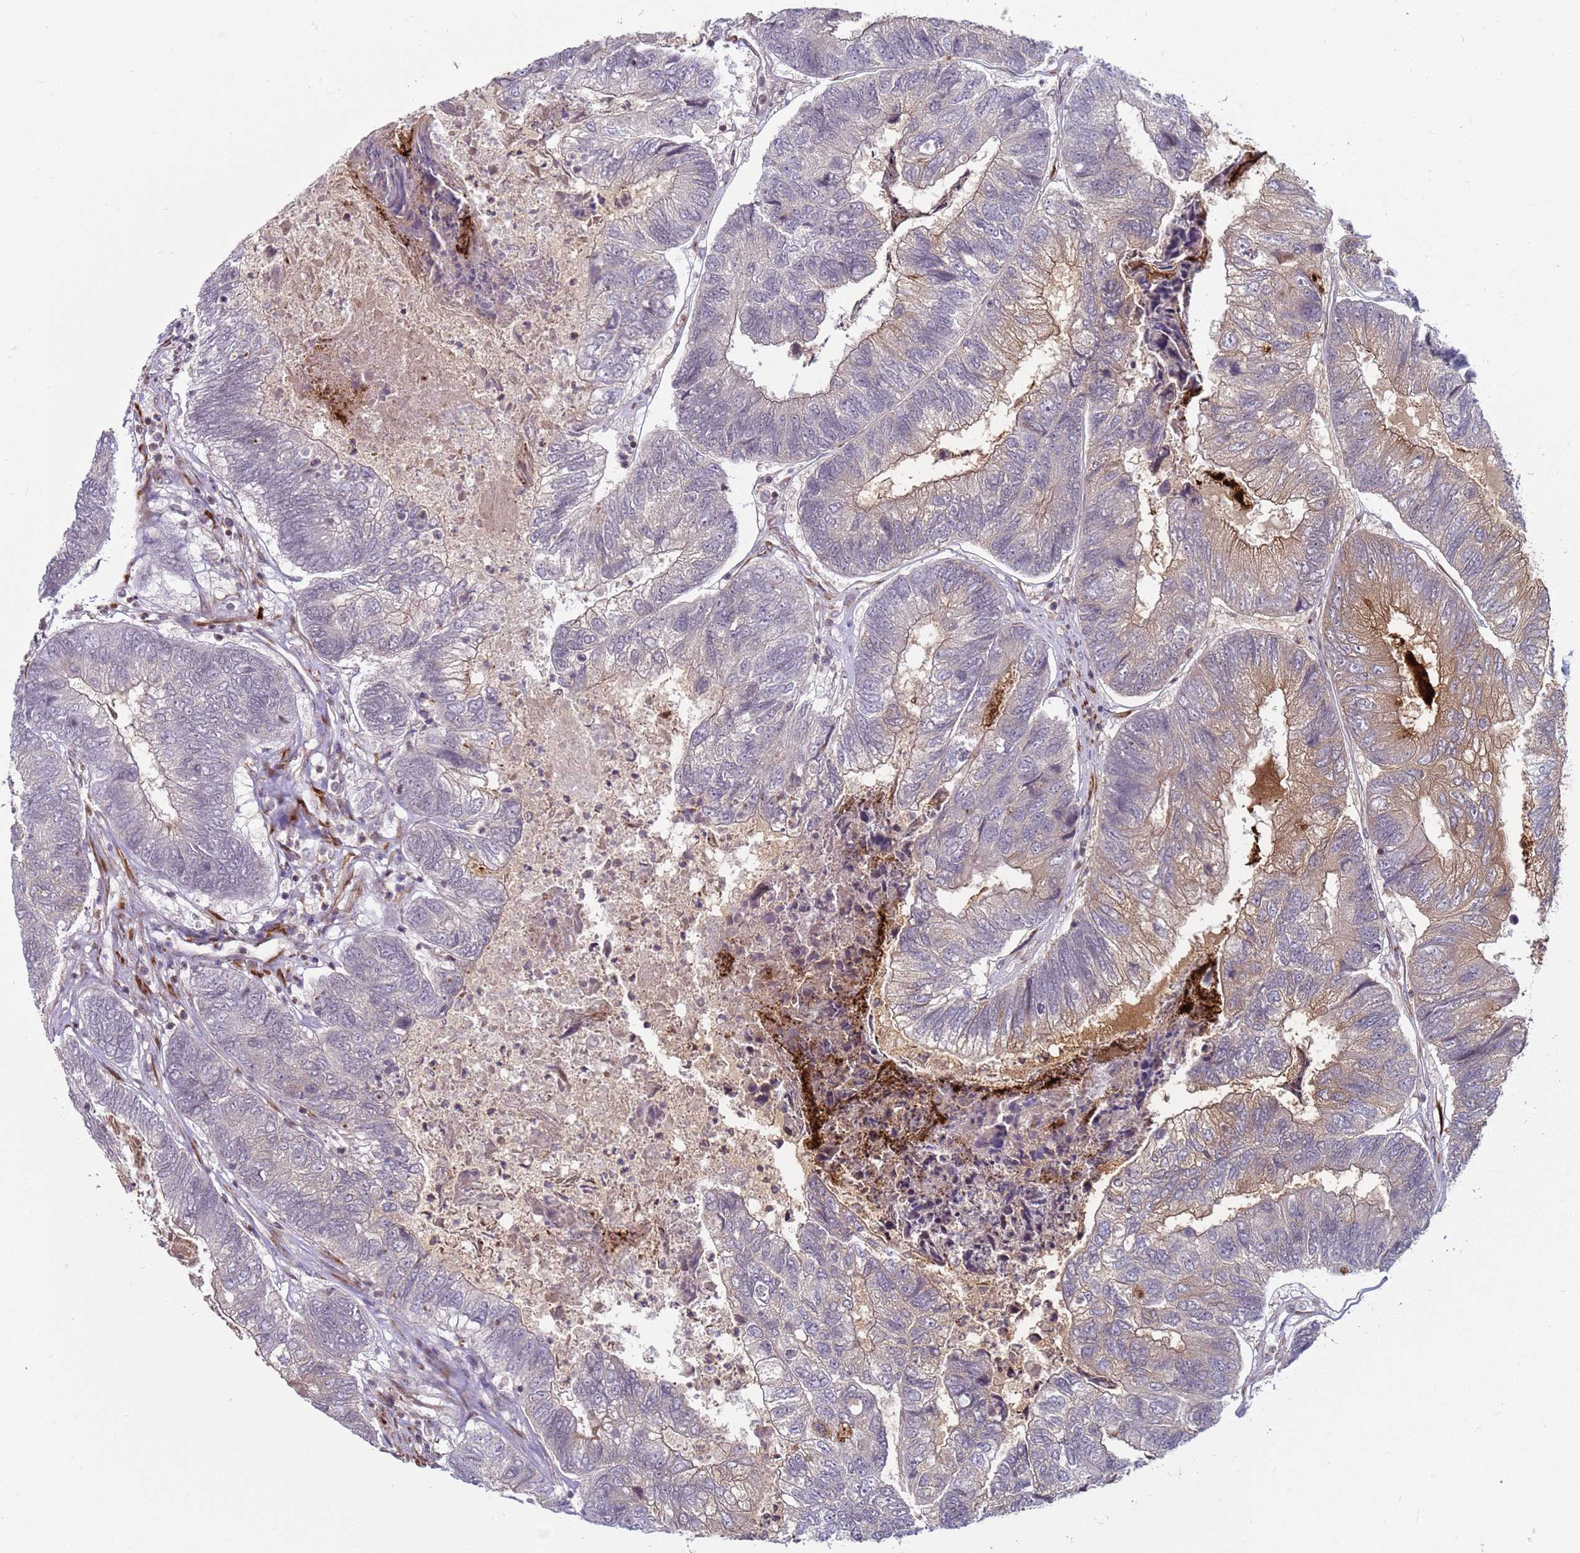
{"staining": {"intensity": "weak", "quantity": "<25%", "location": "cytoplasmic/membranous"}, "tissue": "colorectal cancer", "cell_type": "Tumor cells", "image_type": "cancer", "snomed": [{"axis": "morphology", "description": "Adenocarcinoma, NOS"}, {"axis": "topography", "description": "Colon"}], "caption": "A high-resolution image shows immunohistochemistry (IHC) staining of colorectal adenocarcinoma, which exhibits no significant expression in tumor cells.", "gene": "SNAPC4", "patient": {"sex": "female", "age": 67}}